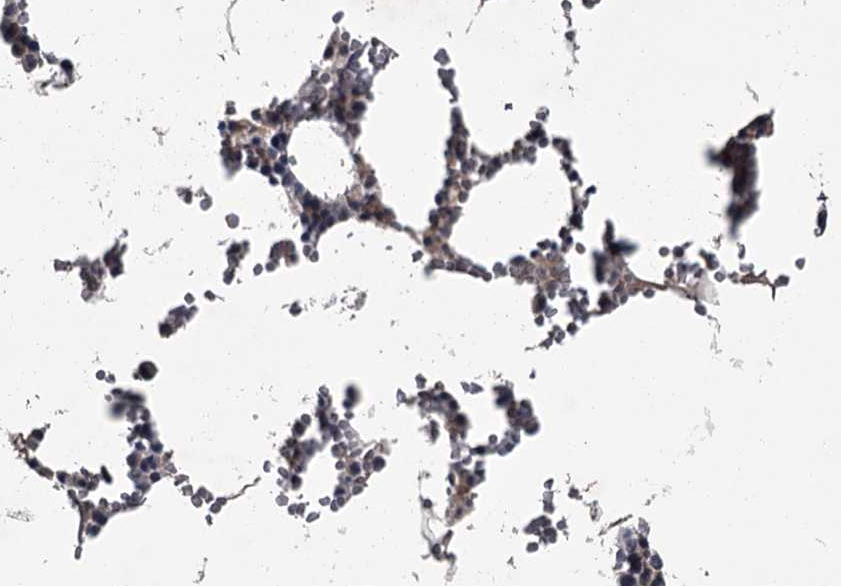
{"staining": {"intensity": "negative", "quantity": "none", "location": "none"}, "tissue": "bone marrow", "cell_type": "Hematopoietic cells", "image_type": "normal", "snomed": [{"axis": "morphology", "description": "Normal tissue, NOS"}, {"axis": "topography", "description": "Bone marrow"}], "caption": "Immunohistochemistry (IHC) micrograph of benign bone marrow: human bone marrow stained with DAB demonstrates no significant protein positivity in hematopoietic cells.", "gene": "FLVCR2", "patient": {"sex": "male", "age": 70}}